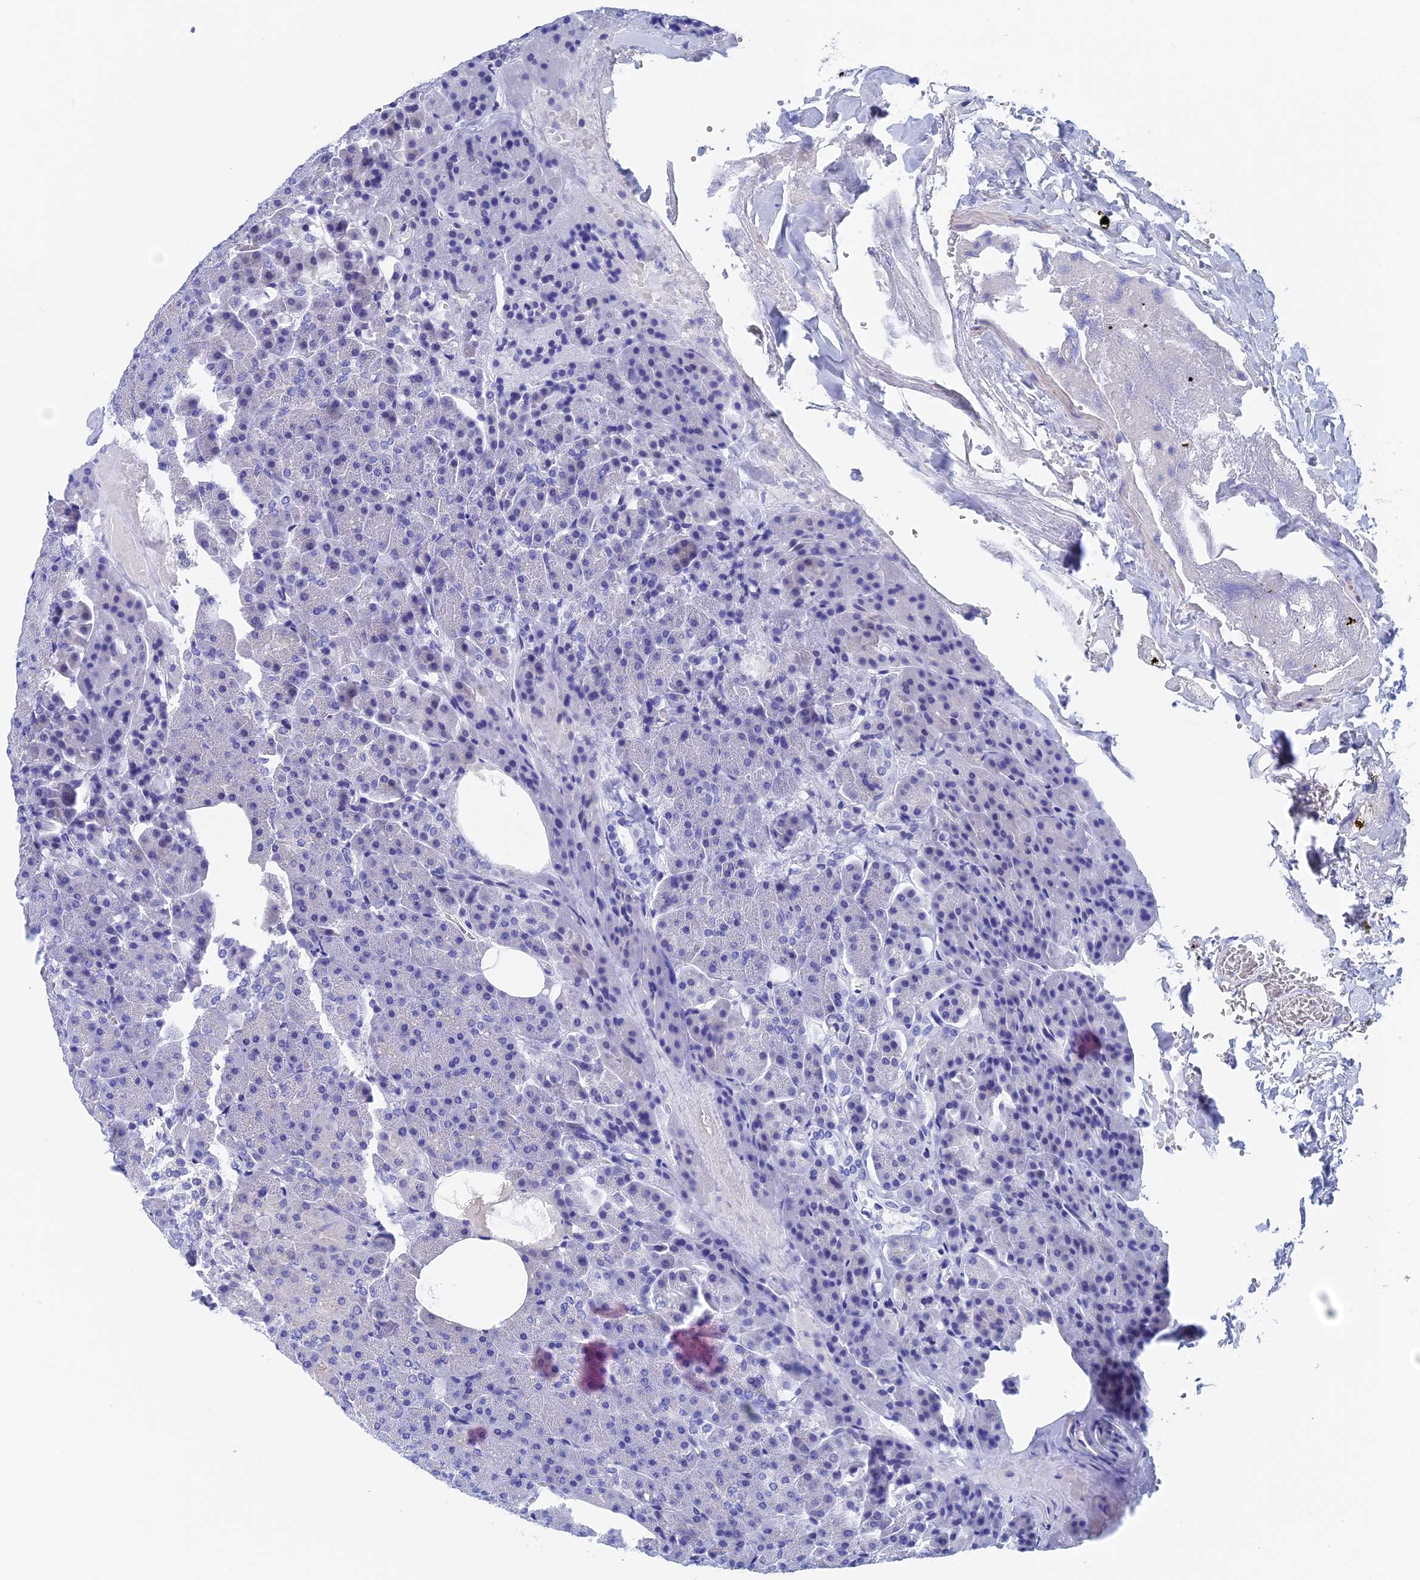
{"staining": {"intensity": "negative", "quantity": "none", "location": "none"}, "tissue": "pancreas", "cell_type": "Exocrine glandular cells", "image_type": "normal", "snomed": [{"axis": "morphology", "description": "Normal tissue, NOS"}, {"axis": "morphology", "description": "Carcinoid, malignant, NOS"}, {"axis": "topography", "description": "Pancreas"}], "caption": "Immunohistochemical staining of unremarkable pancreas shows no significant staining in exocrine glandular cells.", "gene": "WDR83", "patient": {"sex": "female", "age": 35}}